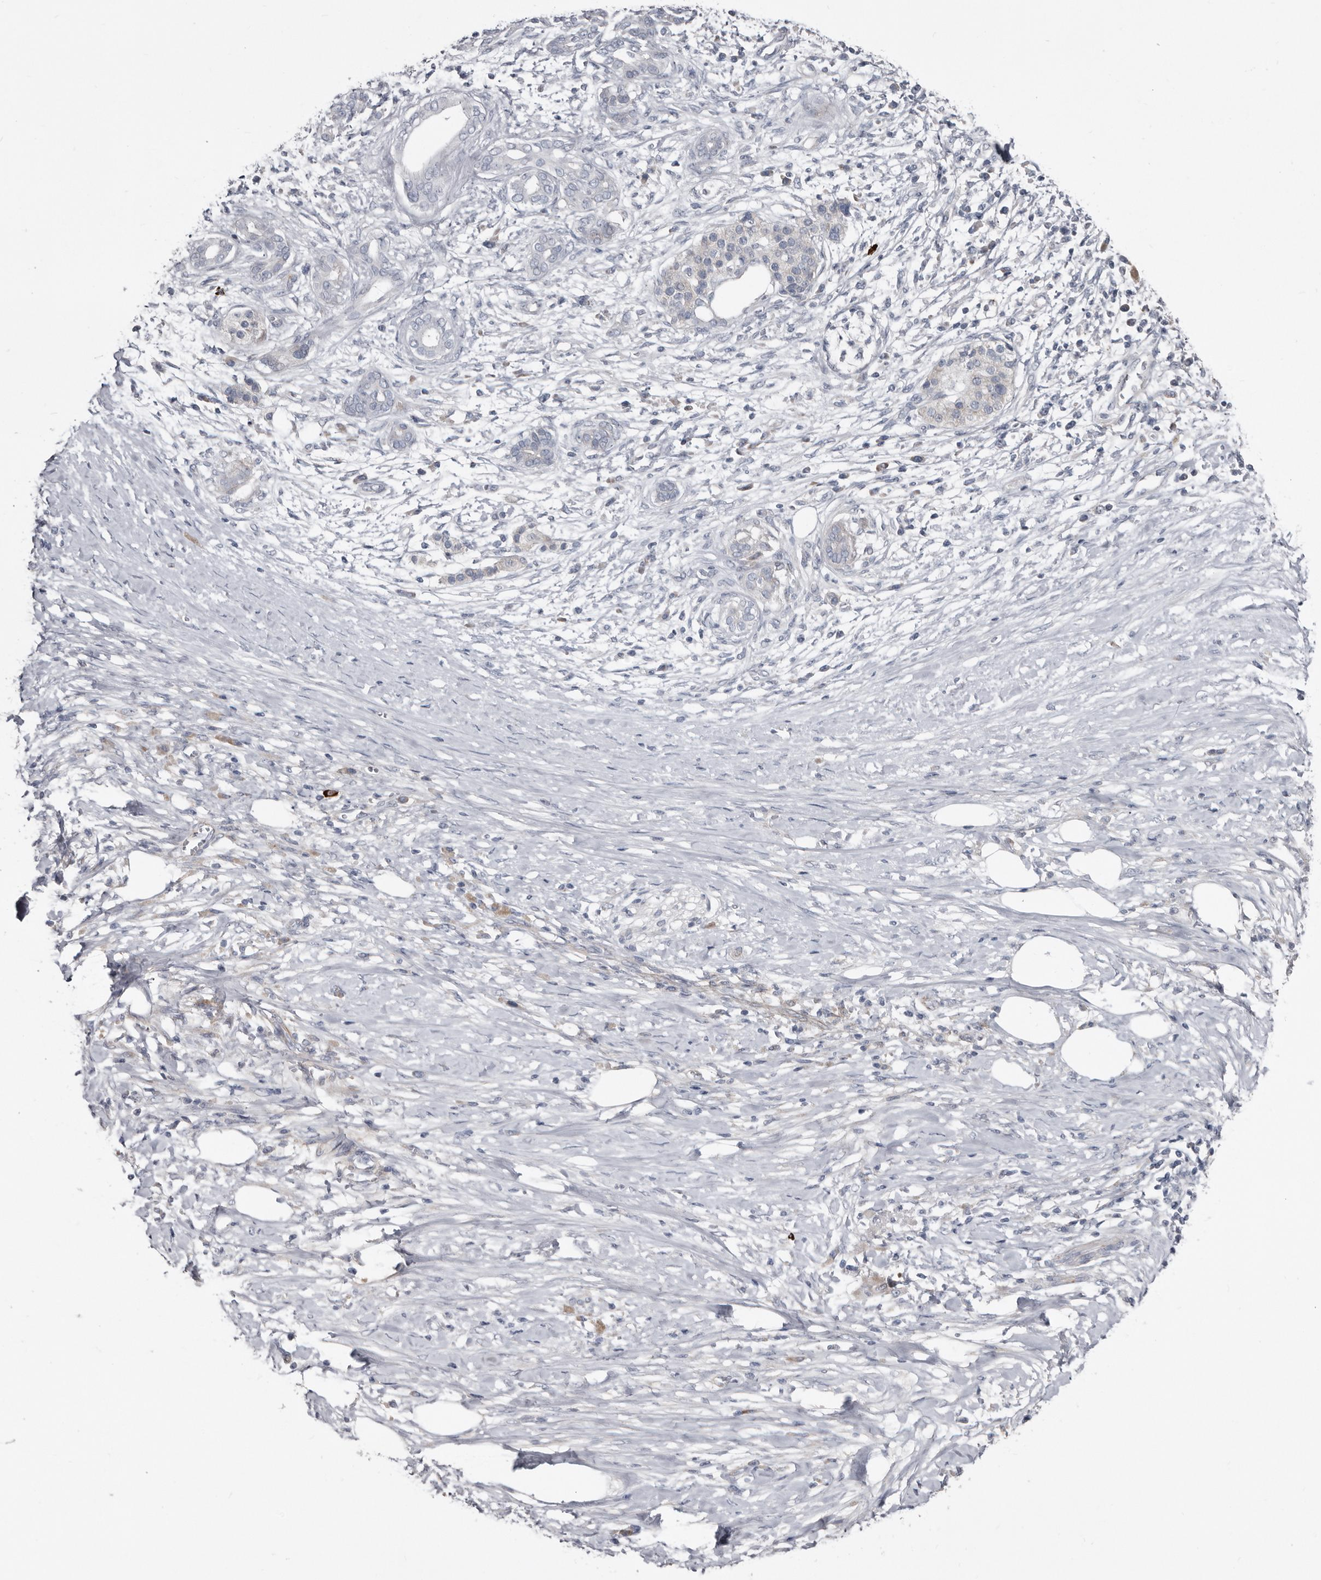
{"staining": {"intensity": "negative", "quantity": "none", "location": "none"}, "tissue": "pancreatic cancer", "cell_type": "Tumor cells", "image_type": "cancer", "snomed": [{"axis": "morphology", "description": "Adenocarcinoma, NOS"}, {"axis": "topography", "description": "Pancreas"}], "caption": "Pancreatic adenocarcinoma stained for a protein using IHC reveals no staining tumor cells.", "gene": "ZNF114", "patient": {"sex": "male", "age": 58}}